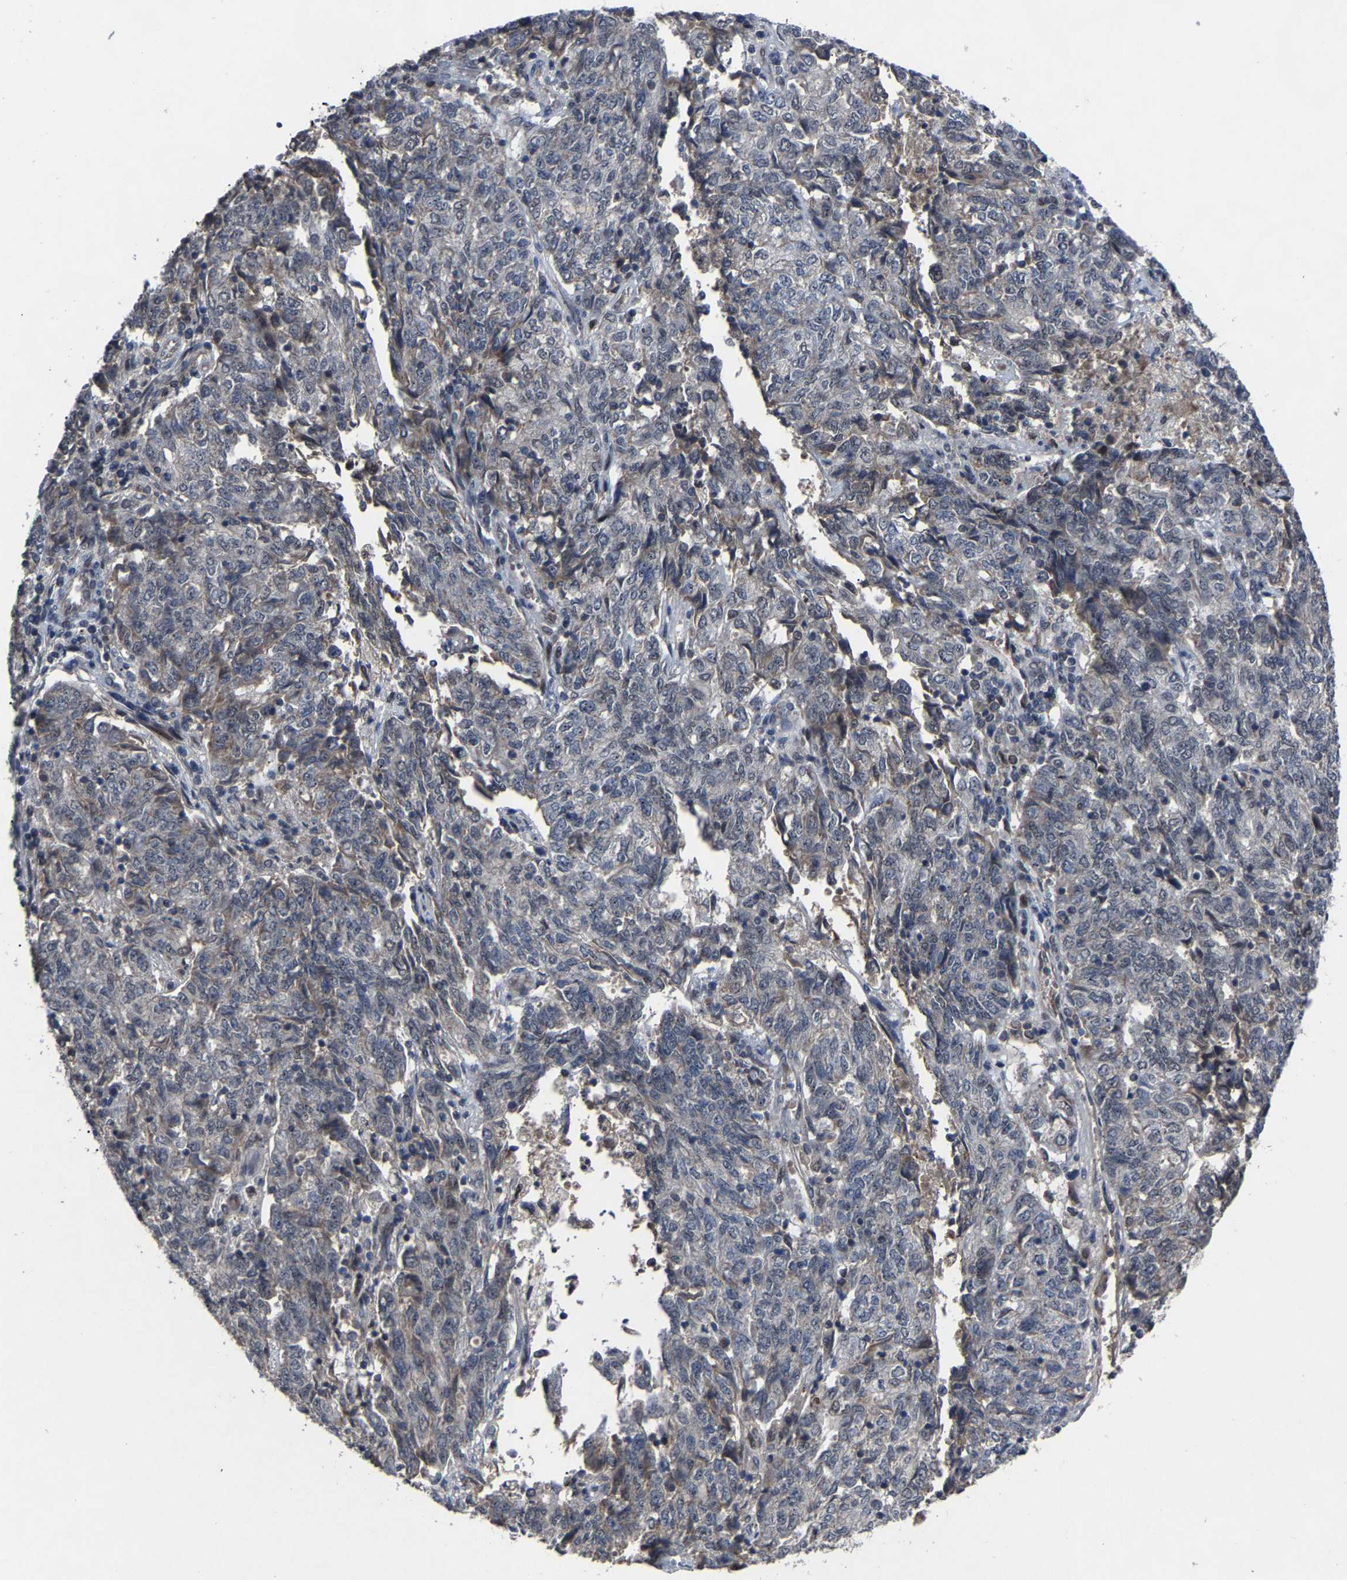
{"staining": {"intensity": "negative", "quantity": "none", "location": "none"}, "tissue": "endometrial cancer", "cell_type": "Tumor cells", "image_type": "cancer", "snomed": [{"axis": "morphology", "description": "Adenocarcinoma, NOS"}, {"axis": "topography", "description": "Endometrium"}], "caption": "Tumor cells are negative for brown protein staining in endometrial cancer (adenocarcinoma).", "gene": "LSM8", "patient": {"sex": "female", "age": 80}}